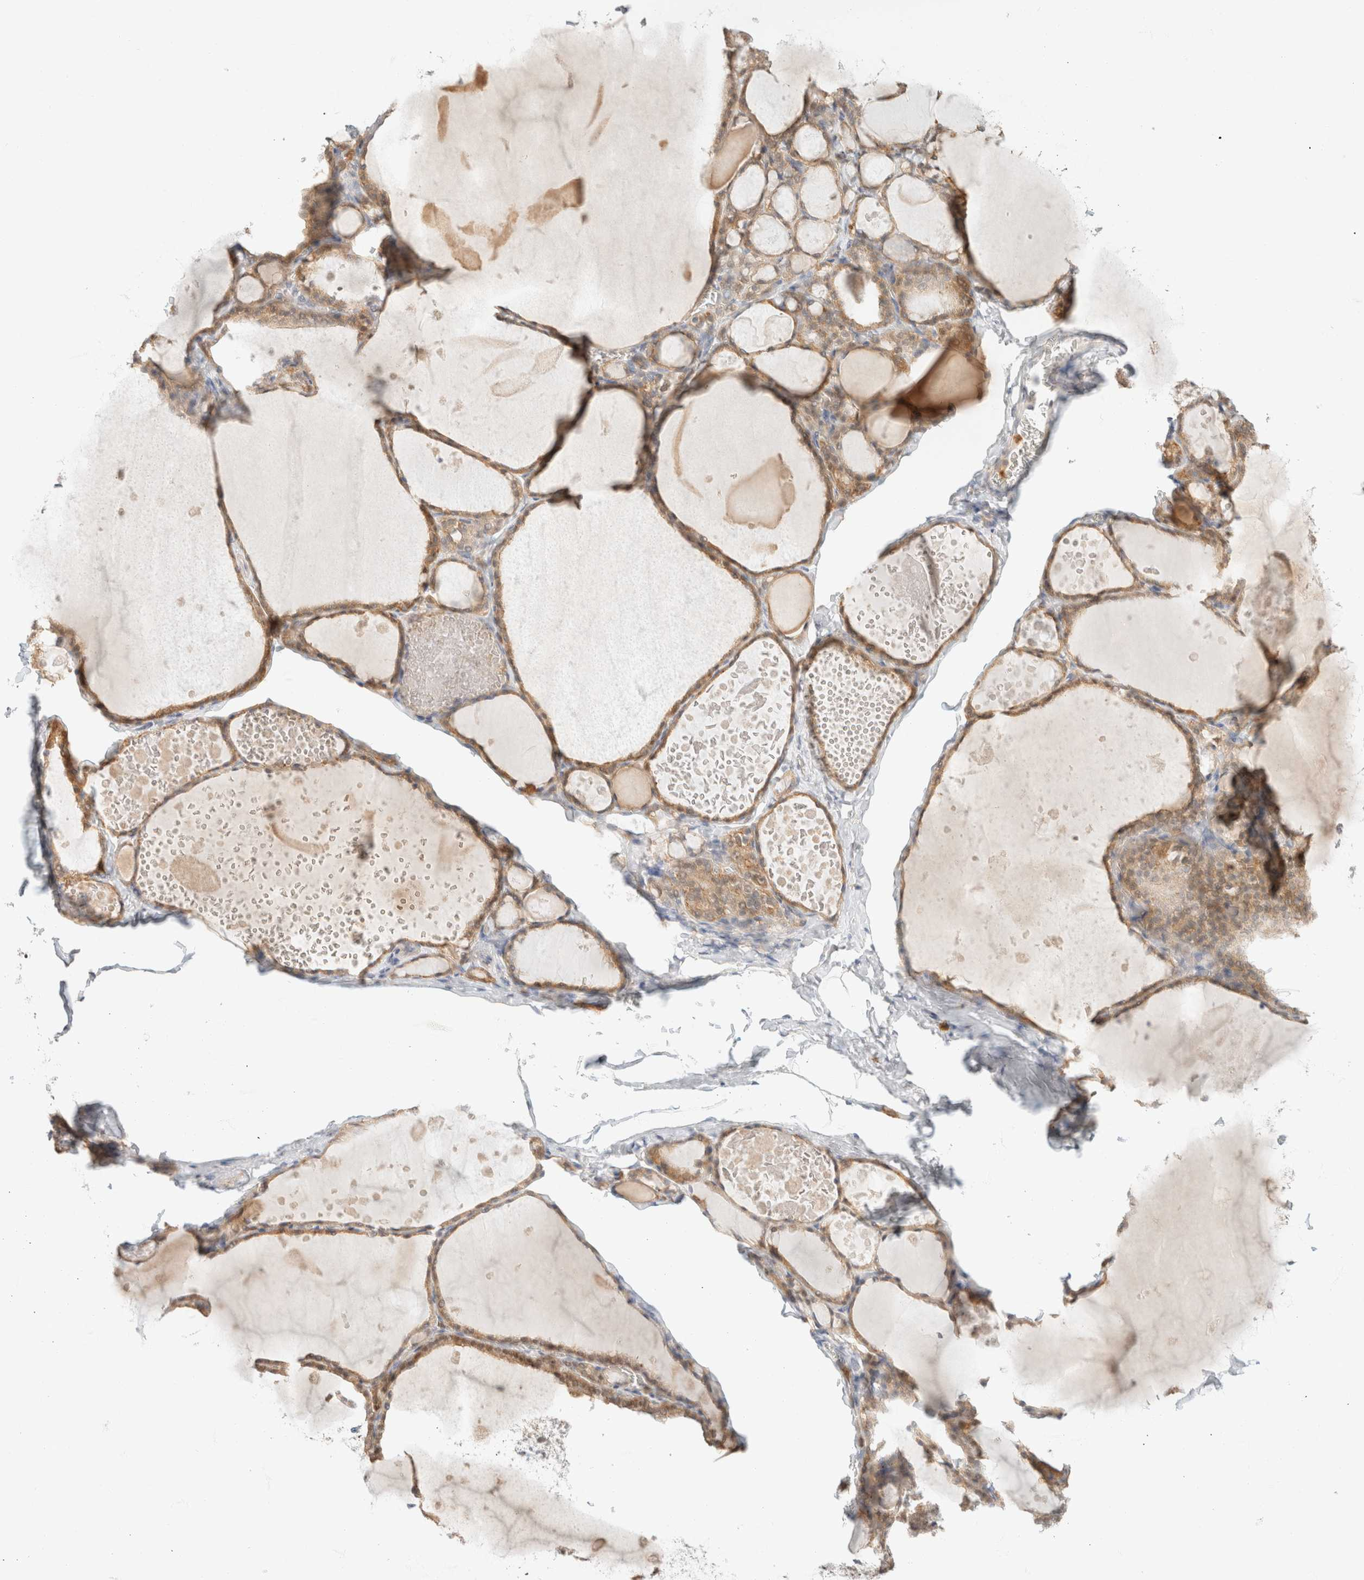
{"staining": {"intensity": "moderate", "quantity": ">75%", "location": "cytoplasmic/membranous"}, "tissue": "thyroid gland", "cell_type": "Glandular cells", "image_type": "normal", "snomed": [{"axis": "morphology", "description": "Normal tissue, NOS"}, {"axis": "topography", "description": "Thyroid gland"}], "caption": "Immunohistochemical staining of unremarkable human thyroid gland shows moderate cytoplasmic/membranous protein positivity in about >75% of glandular cells.", "gene": "GPI", "patient": {"sex": "male", "age": 56}}